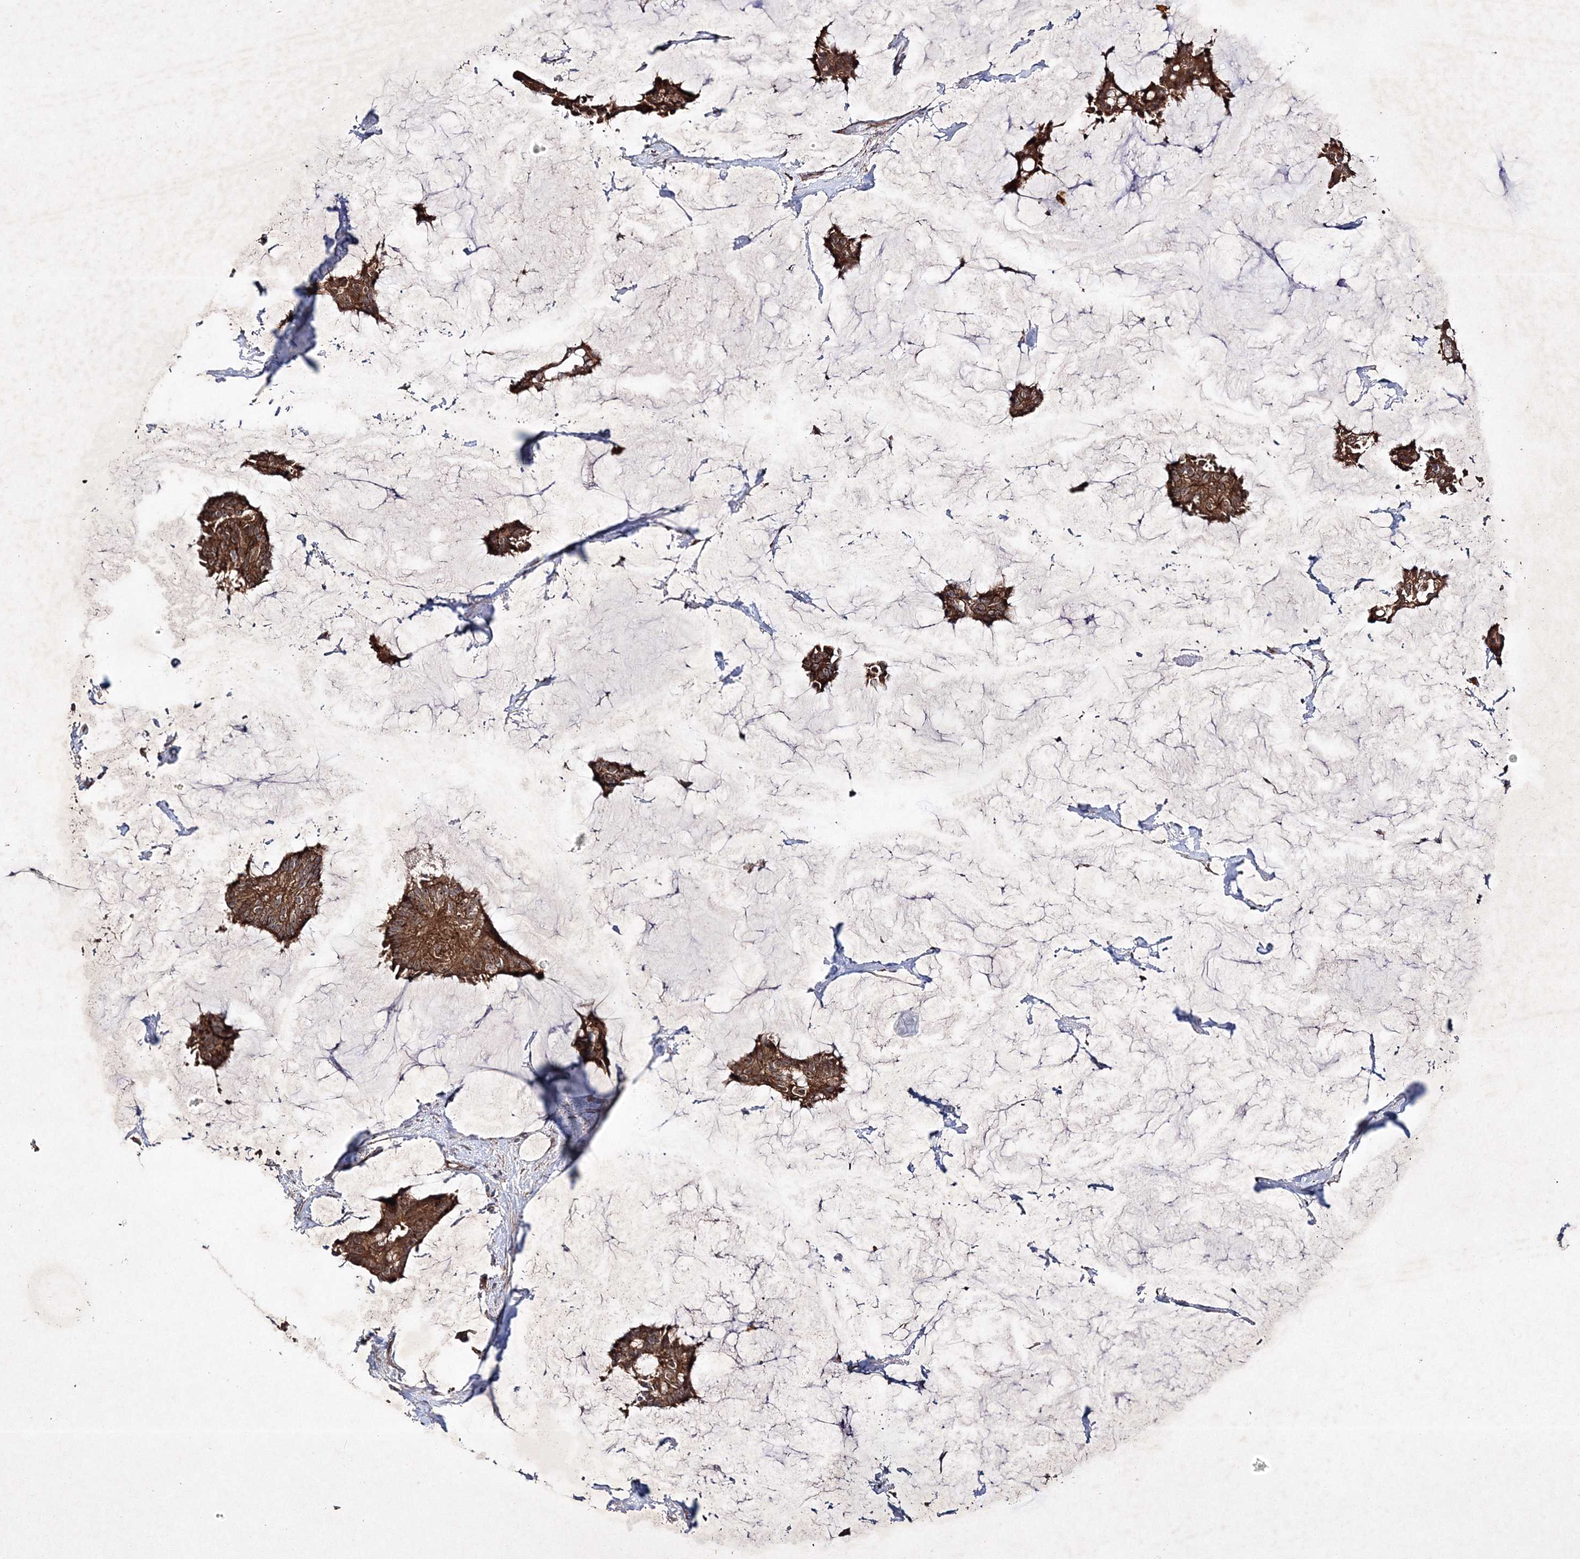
{"staining": {"intensity": "strong", "quantity": ">75%", "location": "cytoplasmic/membranous"}, "tissue": "breast cancer", "cell_type": "Tumor cells", "image_type": "cancer", "snomed": [{"axis": "morphology", "description": "Duct carcinoma"}, {"axis": "topography", "description": "Breast"}], "caption": "Tumor cells display strong cytoplasmic/membranous staining in about >75% of cells in breast infiltrating ductal carcinoma.", "gene": "SCRN3", "patient": {"sex": "female", "age": 93}}